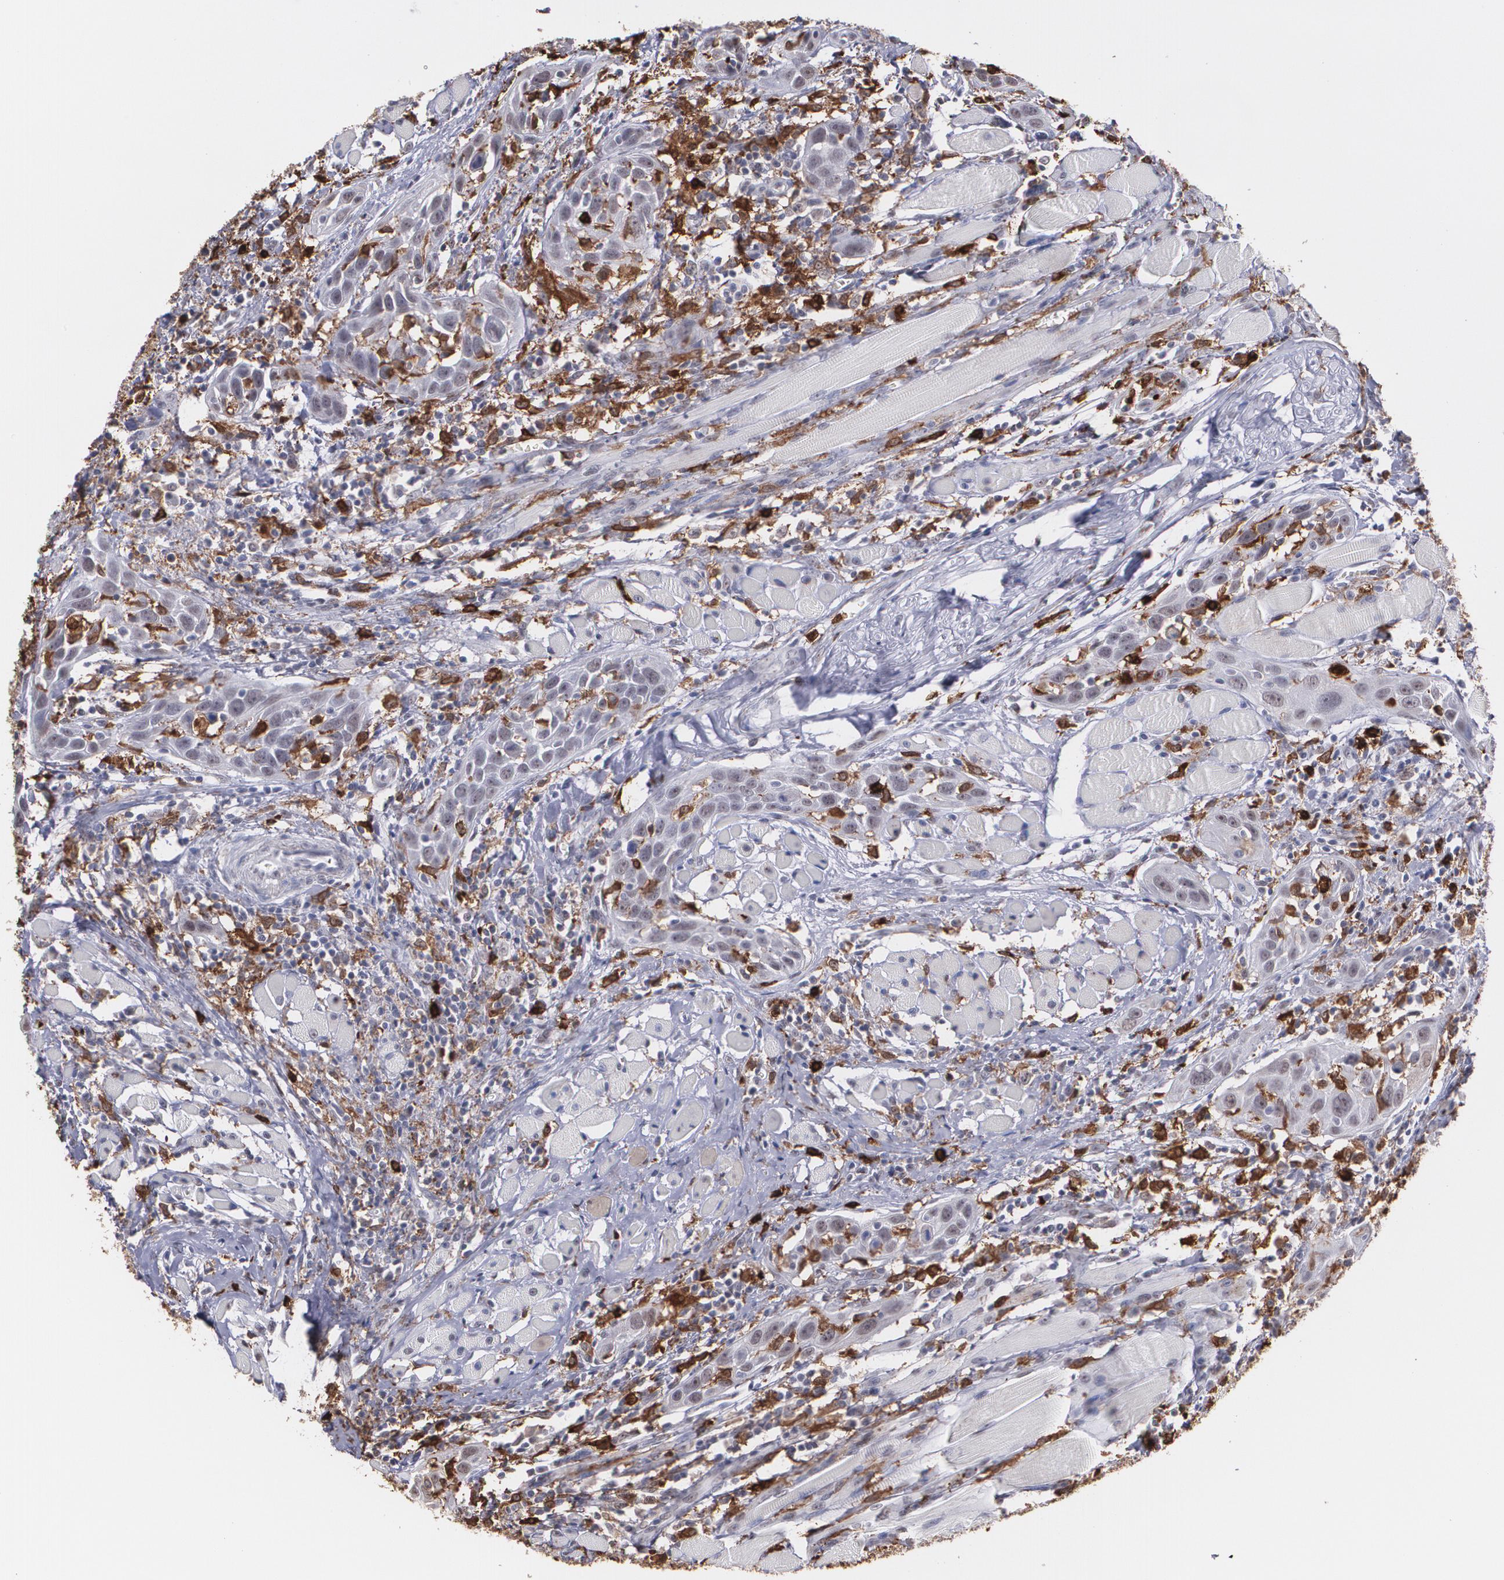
{"staining": {"intensity": "negative", "quantity": "none", "location": "none"}, "tissue": "head and neck cancer", "cell_type": "Tumor cells", "image_type": "cancer", "snomed": [{"axis": "morphology", "description": "Squamous cell carcinoma, NOS"}, {"axis": "topography", "description": "Oral tissue"}, {"axis": "topography", "description": "Head-Neck"}], "caption": "Immunohistochemistry (IHC) of squamous cell carcinoma (head and neck) displays no positivity in tumor cells.", "gene": "NCF2", "patient": {"sex": "female", "age": 50}}